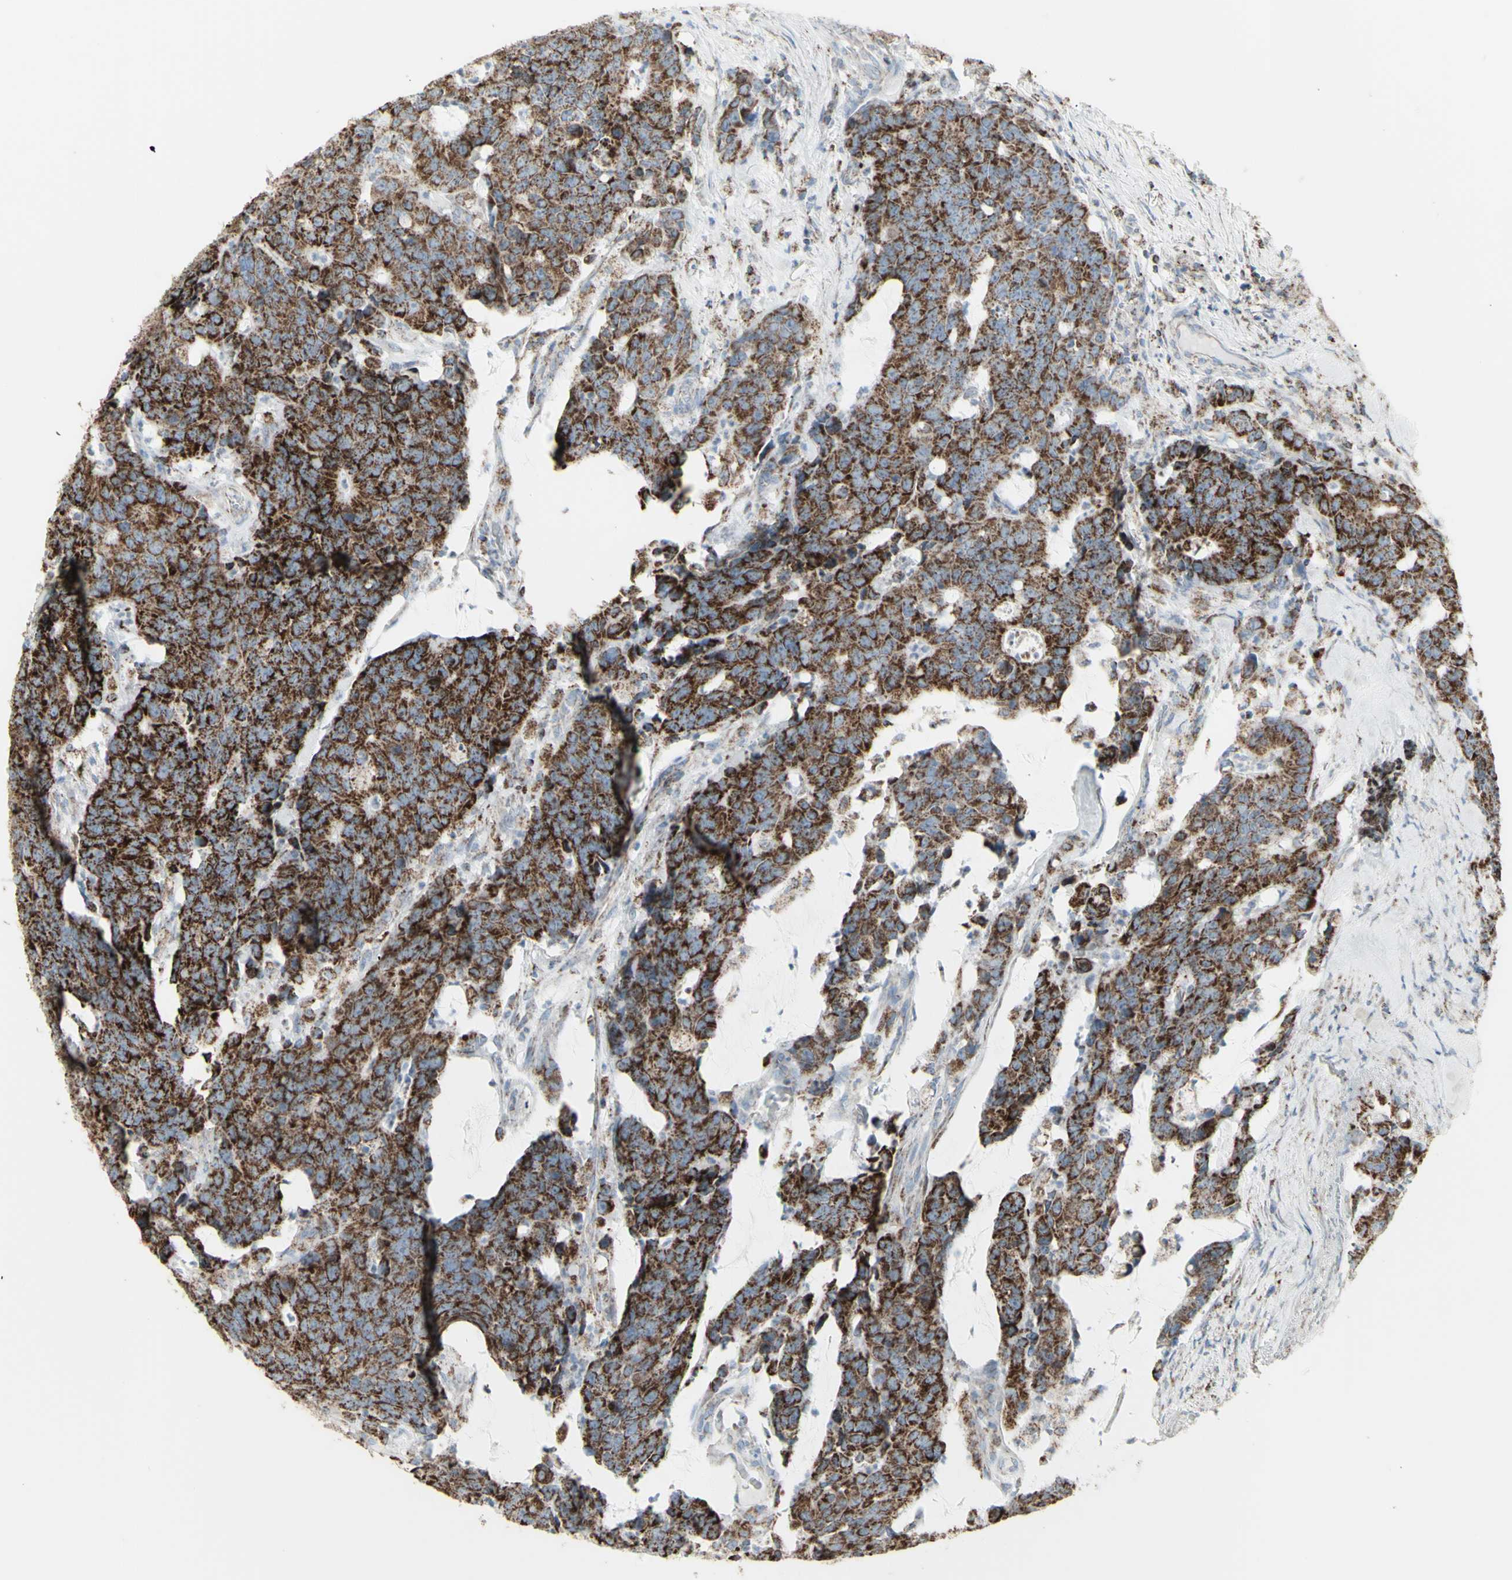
{"staining": {"intensity": "strong", "quantity": ">75%", "location": "cytoplasmic/membranous"}, "tissue": "colorectal cancer", "cell_type": "Tumor cells", "image_type": "cancer", "snomed": [{"axis": "morphology", "description": "Adenocarcinoma, NOS"}, {"axis": "topography", "description": "Colon"}], "caption": "This photomicrograph displays immunohistochemistry (IHC) staining of human colorectal adenocarcinoma, with high strong cytoplasmic/membranous staining in about >75% of tumor cells.", "gene": "PLGRKT", "patient": {"sex": "female", "age": 86}}